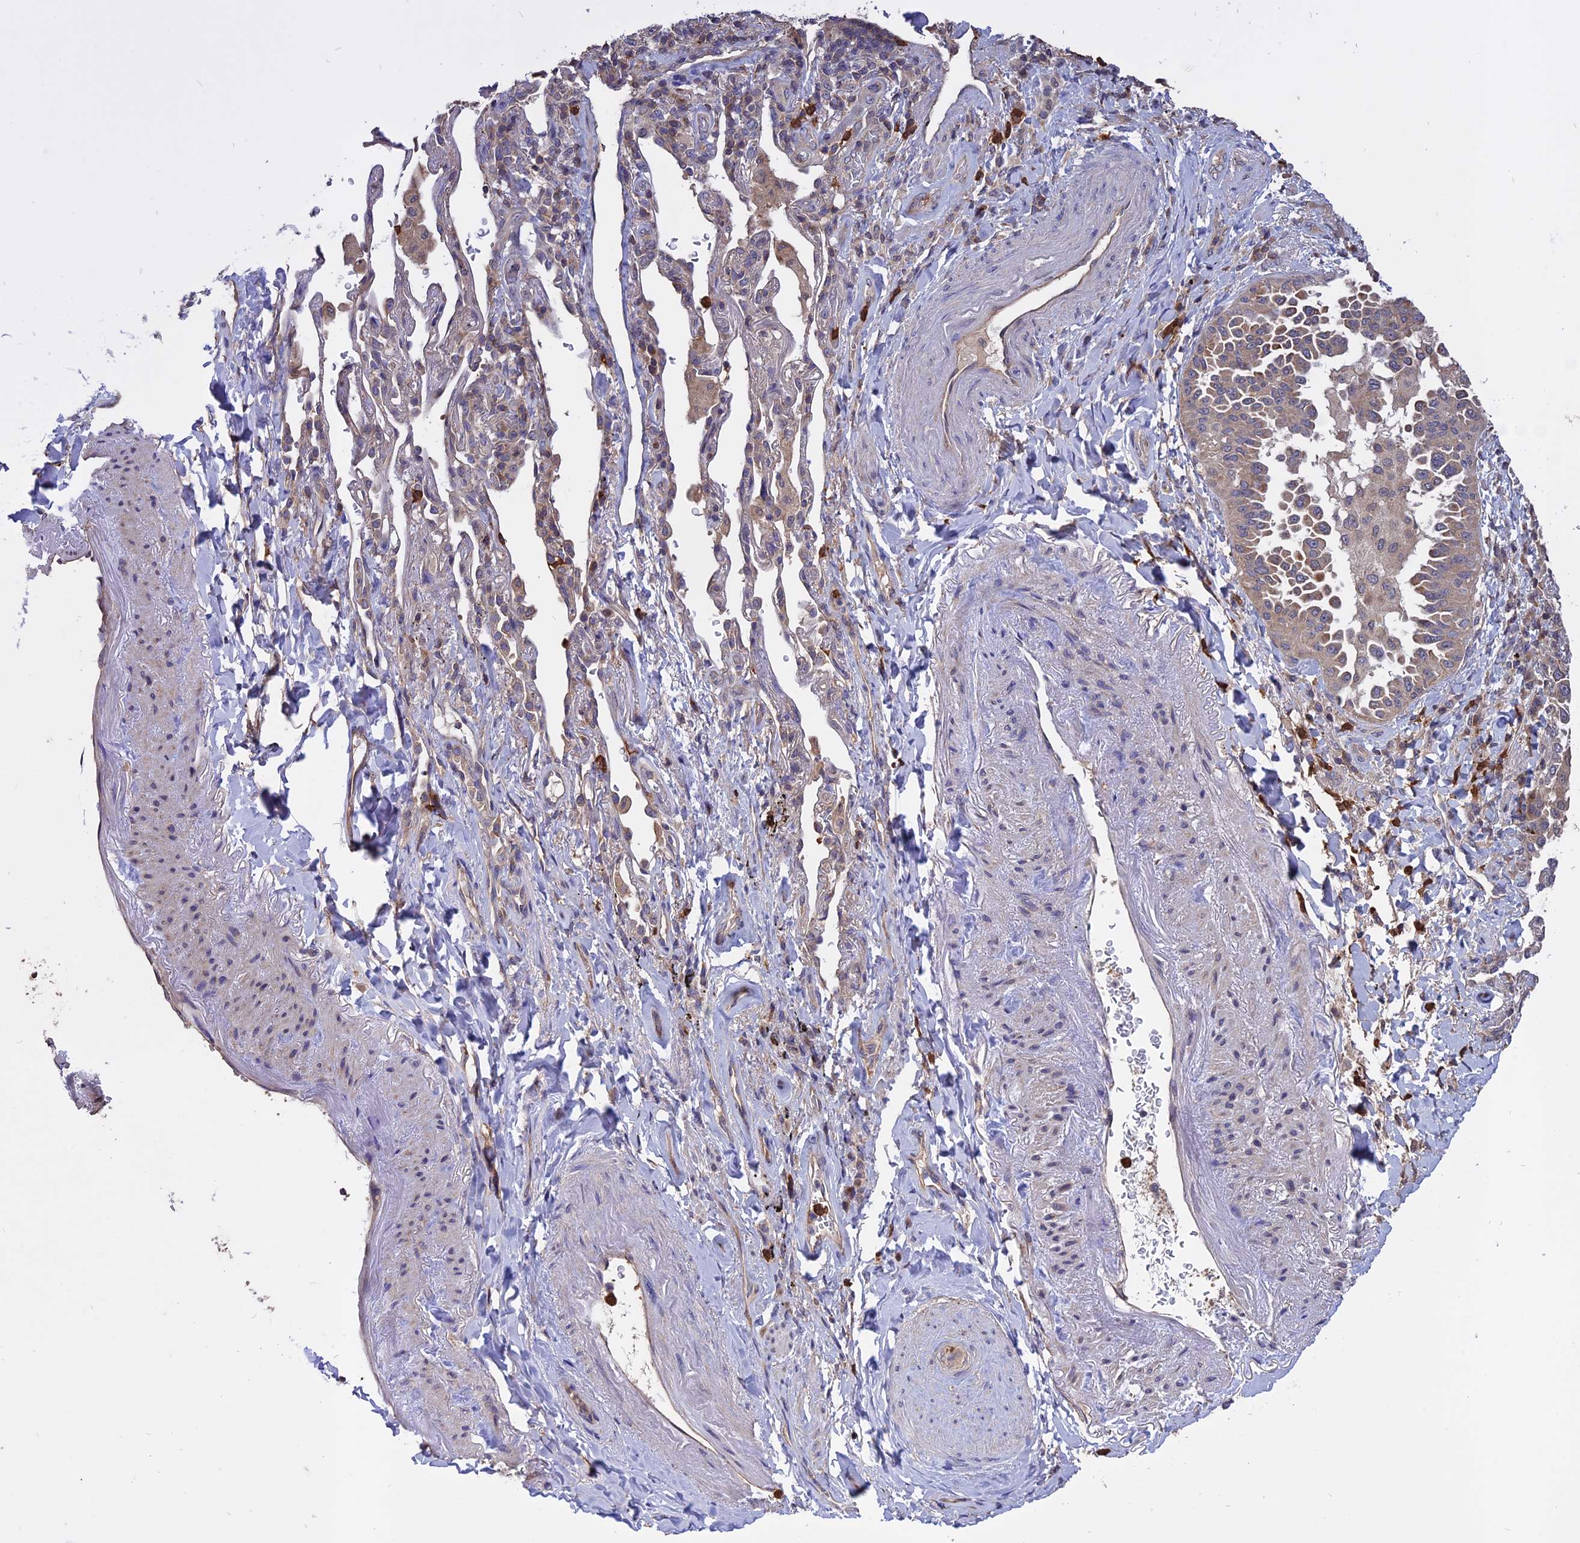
{"staining": {"intensity": "moderate", "quantity": "<25%", "location": "cytoplasmic/membranous"}, "tissue": "lung cancer", "cell_type": "Tumor cells", "image_type": "cancer", "snomed": [{"axis": "morphology", "description": "Adenocarcinoma, NOS"}, {"axis": "topography", "description": "Lung"}], "caption": "Immunohistochemical staining of lung cancer (adenocarcinoma) displays low levels of moderate cytoplasmic/membranous positivity in about <25% of tumor cells.", "gene": "CARMIL2", "patient": {"sex": "female", "age": 69}}